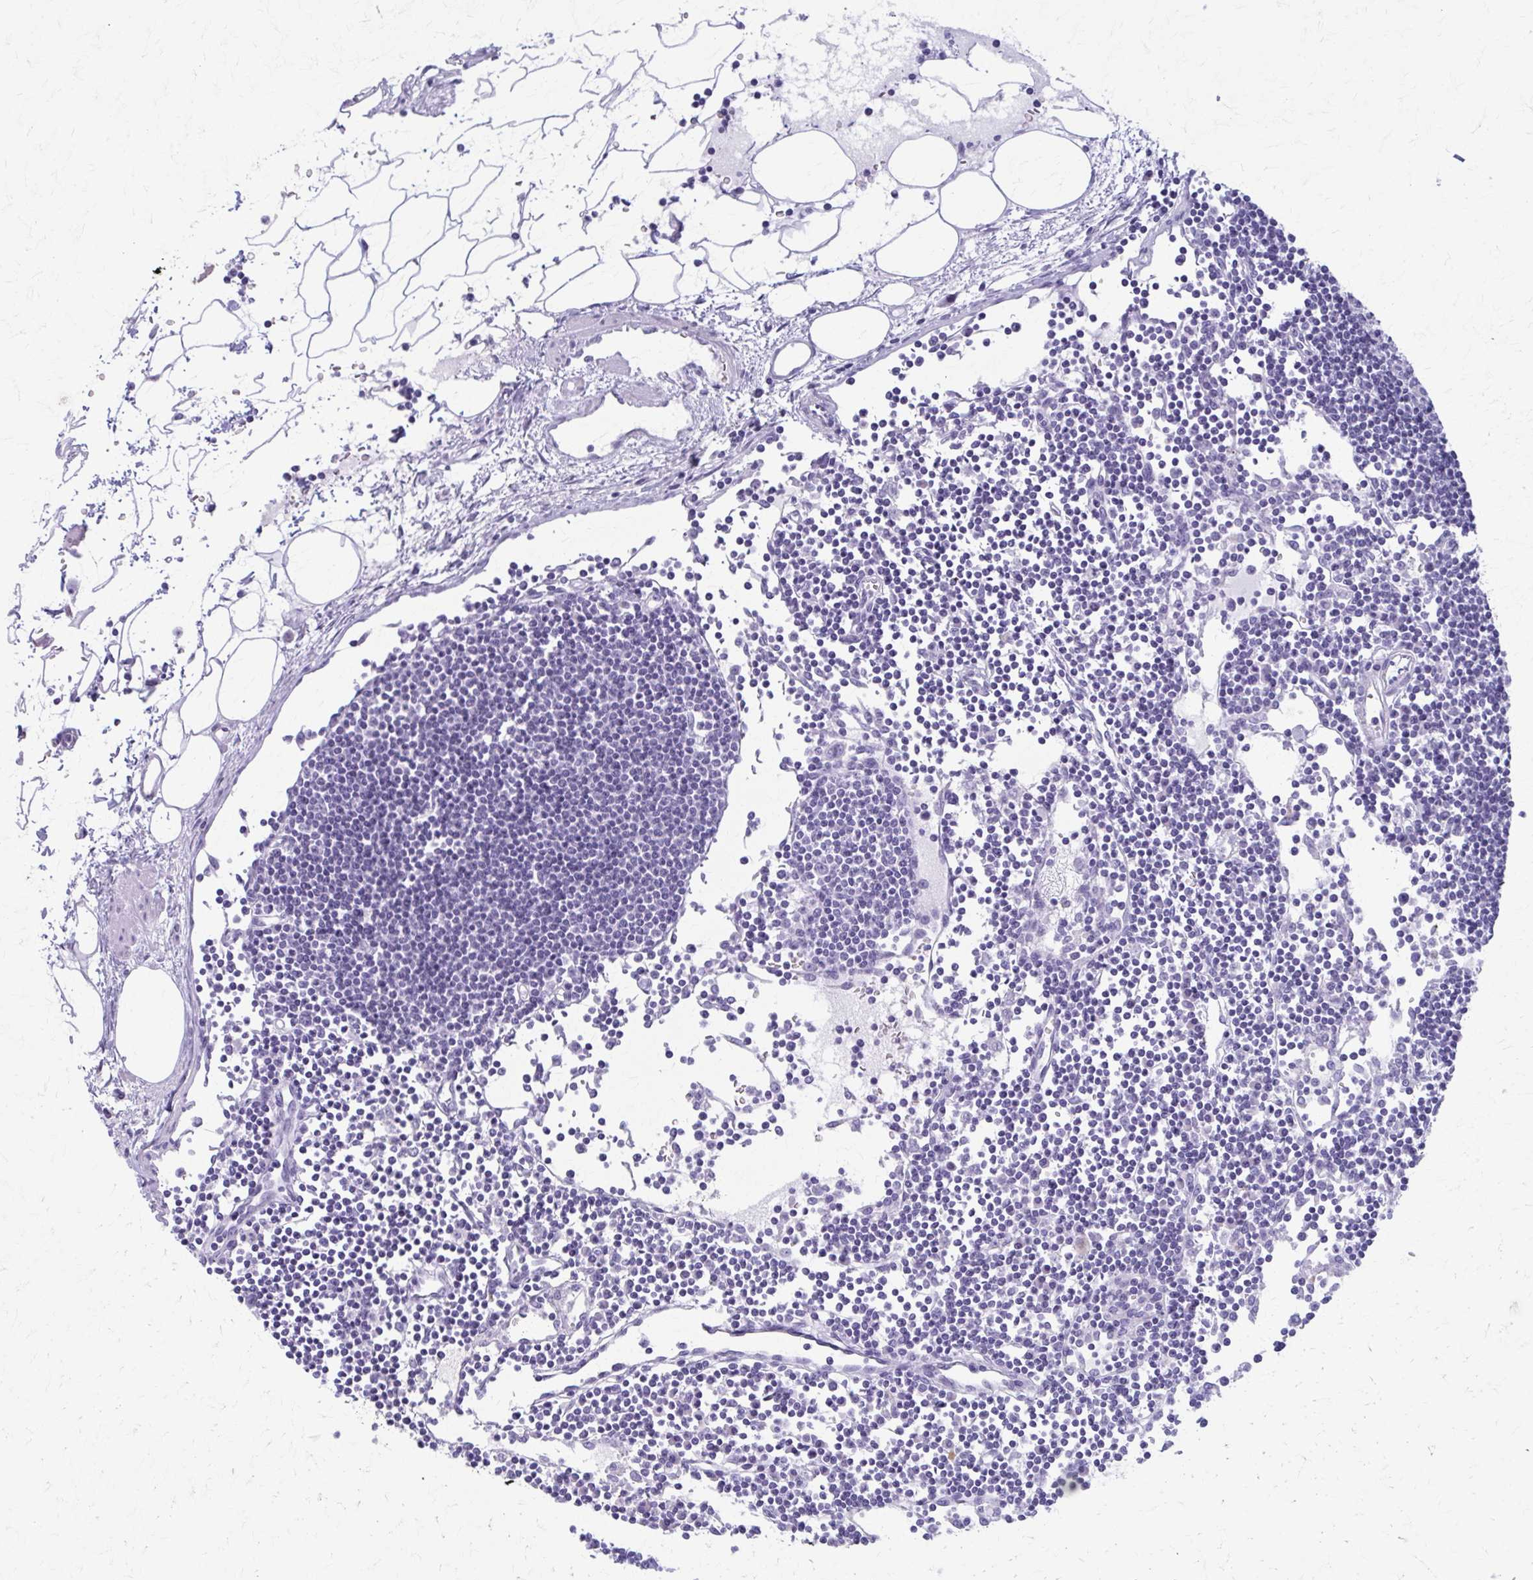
{"staining": {"intensity": "negative", "quantity": "none", "location": "none"}, "tissue": "lymph node", "cell_type": "Germinal center cells", "image_type": "normal", "snomed": [{"axis": "morphology", "description": "Normal tissue, NOS"}, {"axis": "topography", "description": "Lymph node"}], "caption": "DAB (3,3'-diaminobenzidine) immunohistochemical staining of unremarkable lymph node exhibits no significant expression in germinal center cells.", "gene": "KCNE2", "patient": {"sex": "female", "age": 65}}